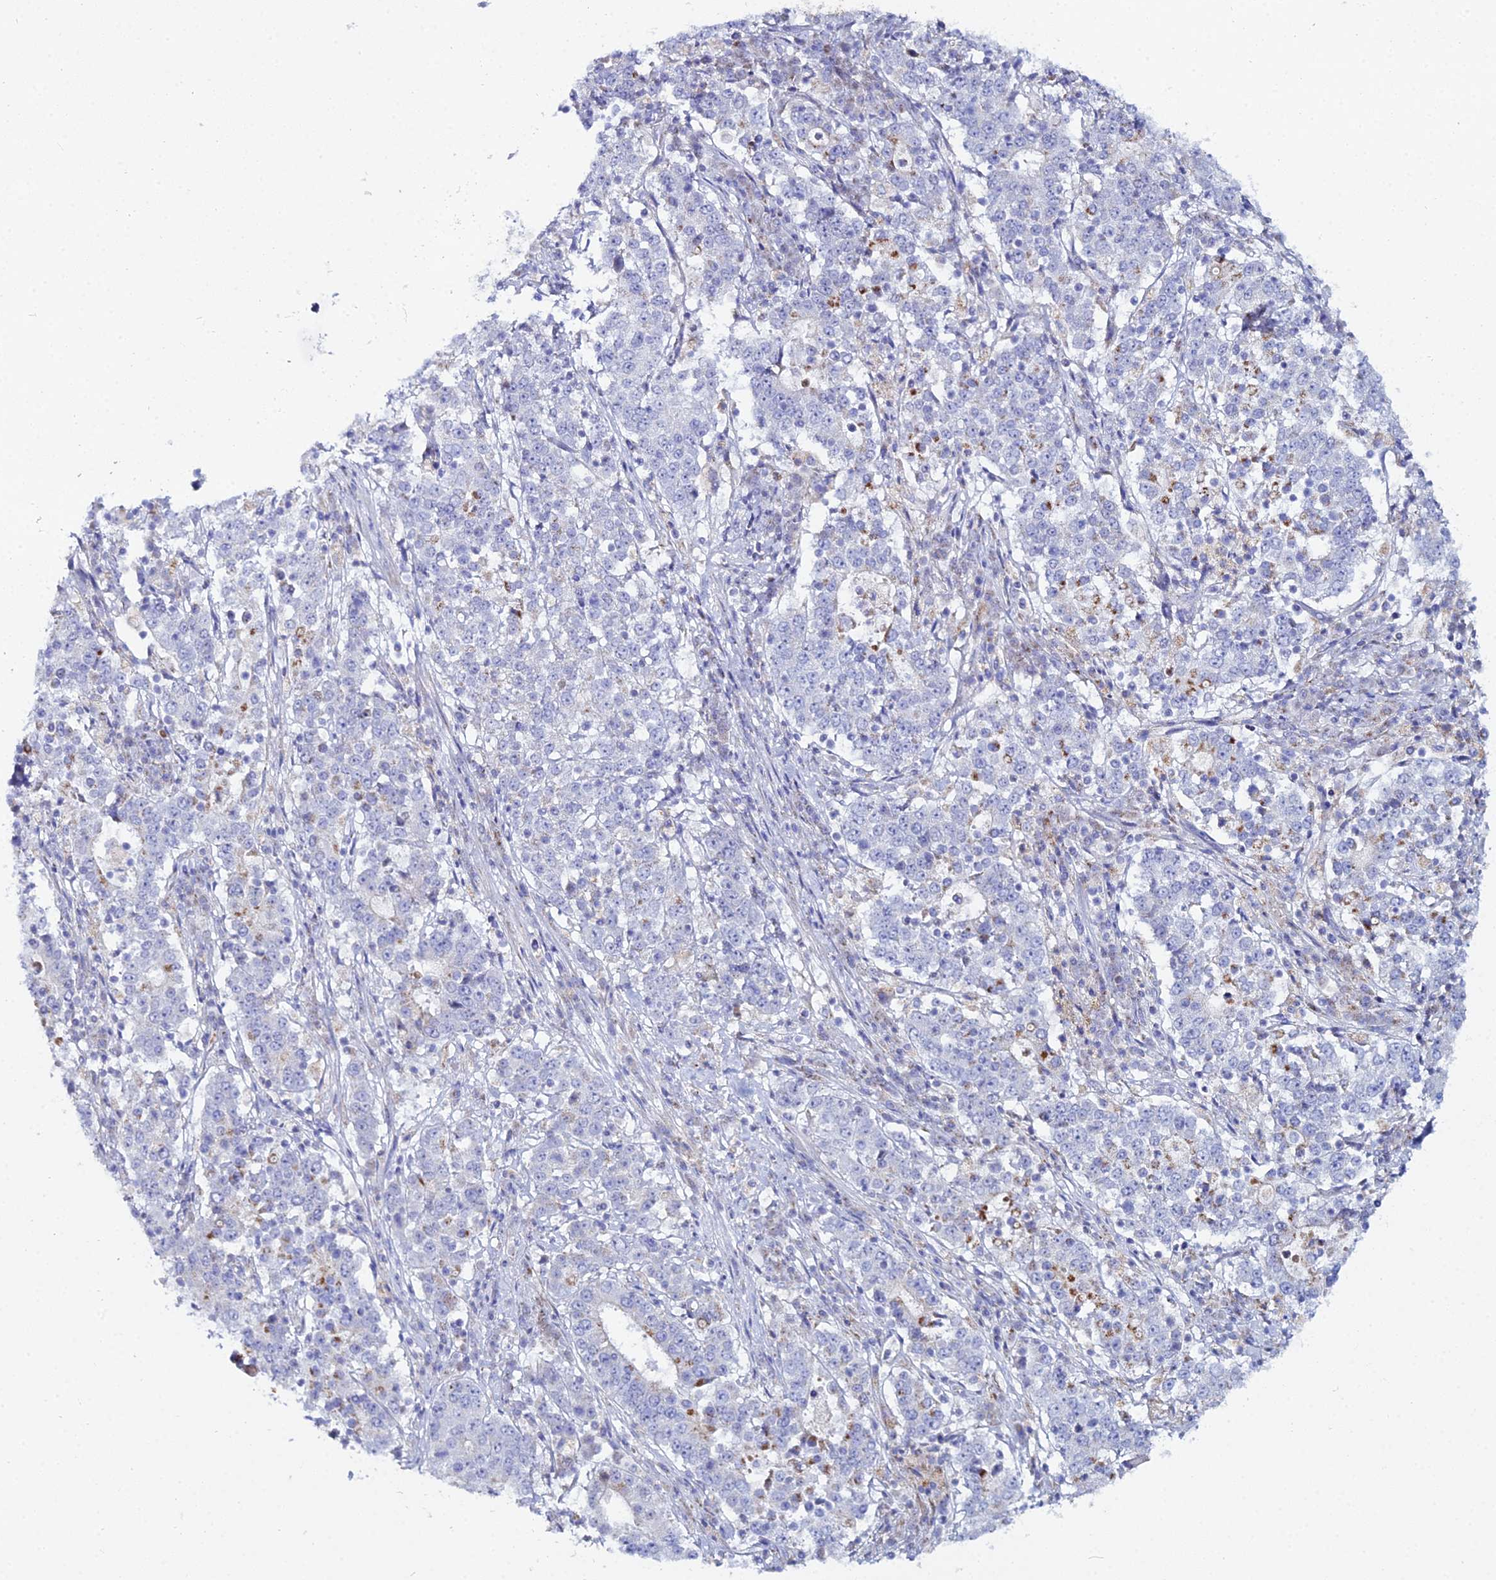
{"staining": {"intensity": "negative", "quantity": "none", "location": "none"}, "tissue": "stomach cancer", "cell_type": "Tumor cells", "image_type": "cancer", "snomed": [{"axis": "morphology", "description": "Adenocarcinoma, NOS"}, {"axis": "topography", "description": "Stomach"}], "caption": "DAB immunohistochemical staining of human adenocarcinoma (stomach) exhibits no significant staining in tumor cells. The staining is performed using DAB (3,3'-diaminobenzidine) brown chromogen with nuclei counter-stained in using hematoxylin.", "gene": "DHX34", "patient": {"sex": "male", "age": 59}}